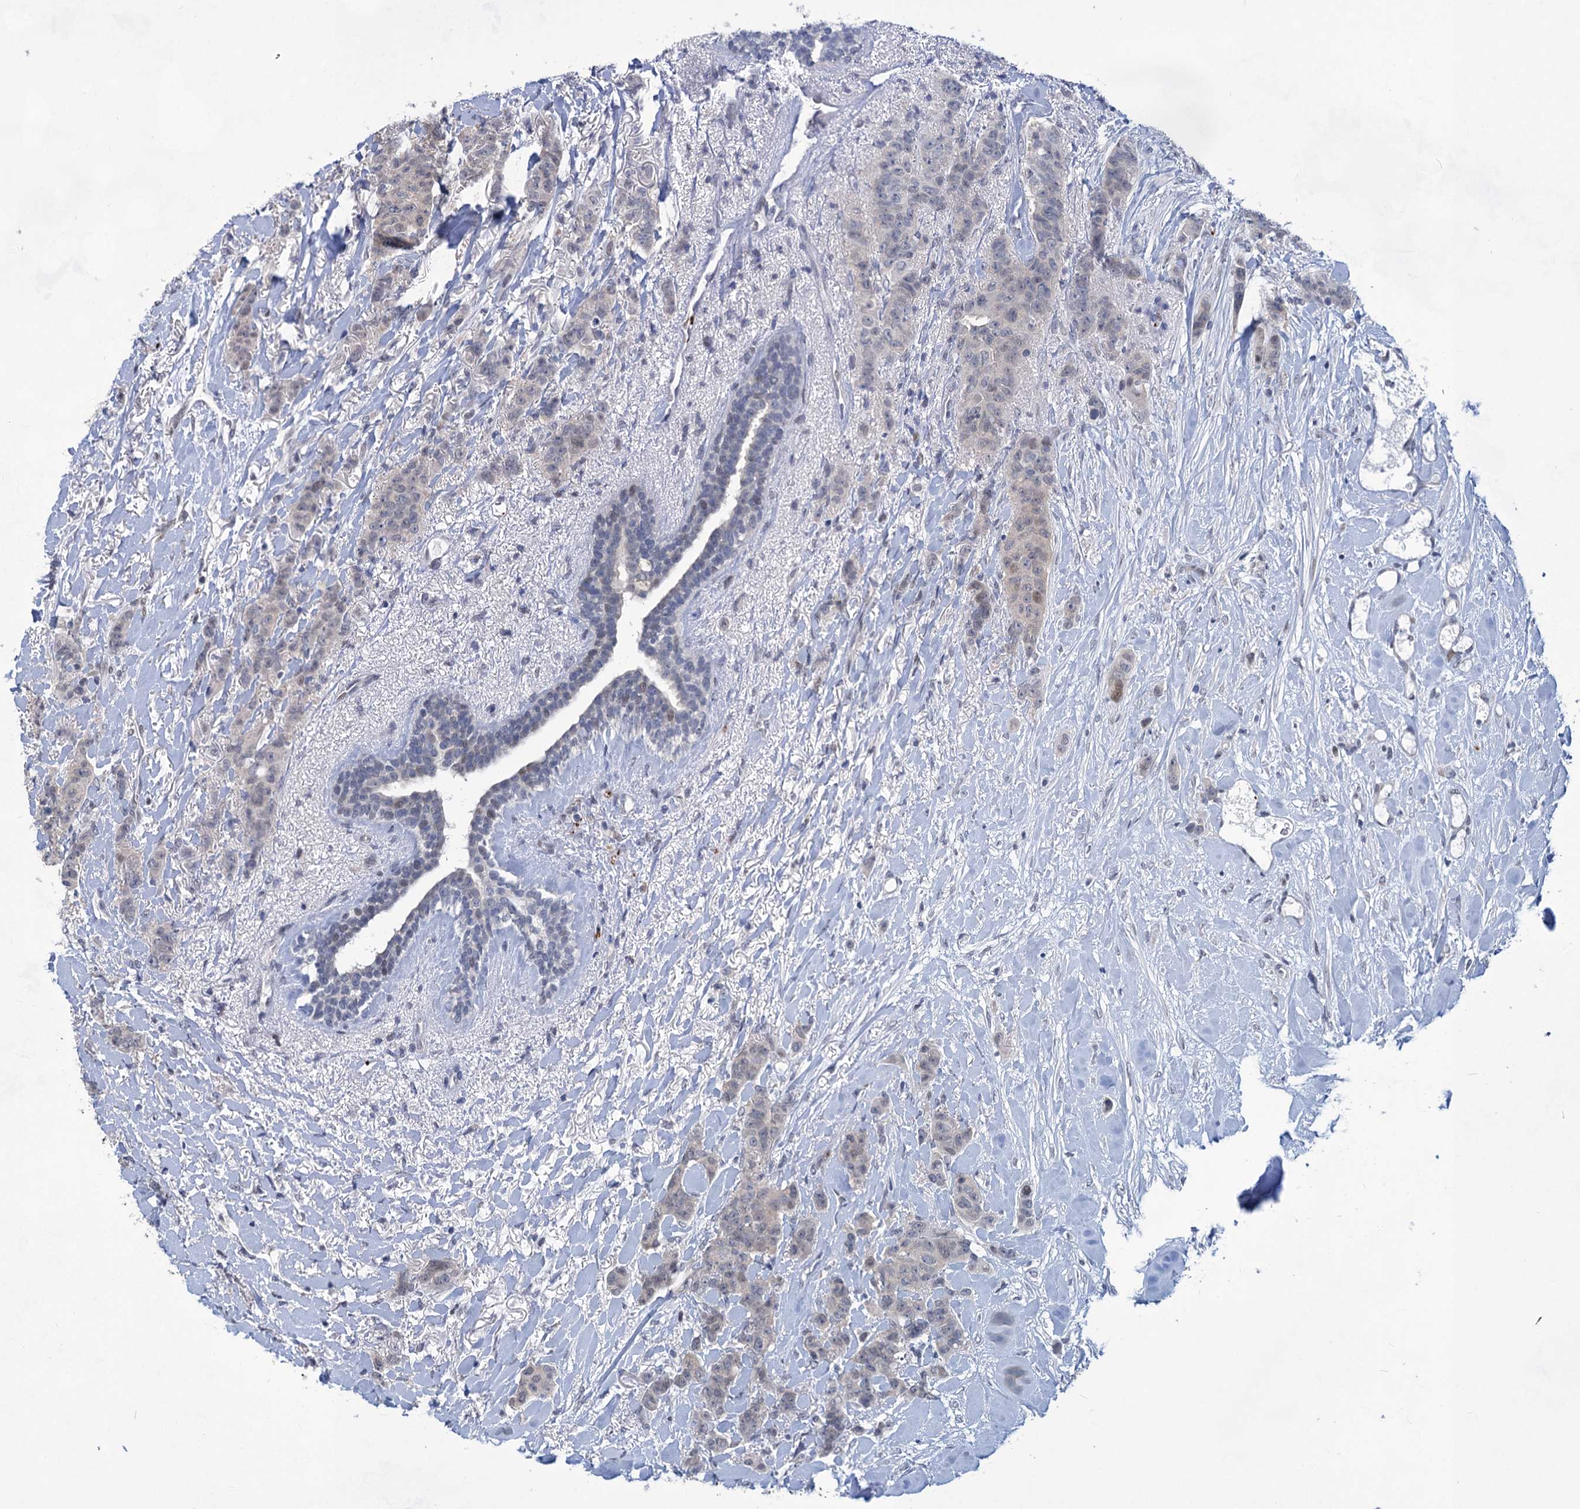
{"staining": {"intensity": "weak", "quantity": "<25%", "location": "nuclear"}, "tissue": "breast cancer", "cell_type": "Tumor cells", "image_type": "cancer", "snomed": [{"axis": "morphology", "description": "Duct carcinoma"}, {"axis": "topography", "description": "Breast"}], "caption": "IHC micrograph of human breast cancer stained for a protein (brown), which demonstrates no staining in tumor cells. (DAB immunohistochemistry visualized using brightfield microscopy, high magnification).", "gene": "MON2", "patient": {"sex": "female", "age": 40}}